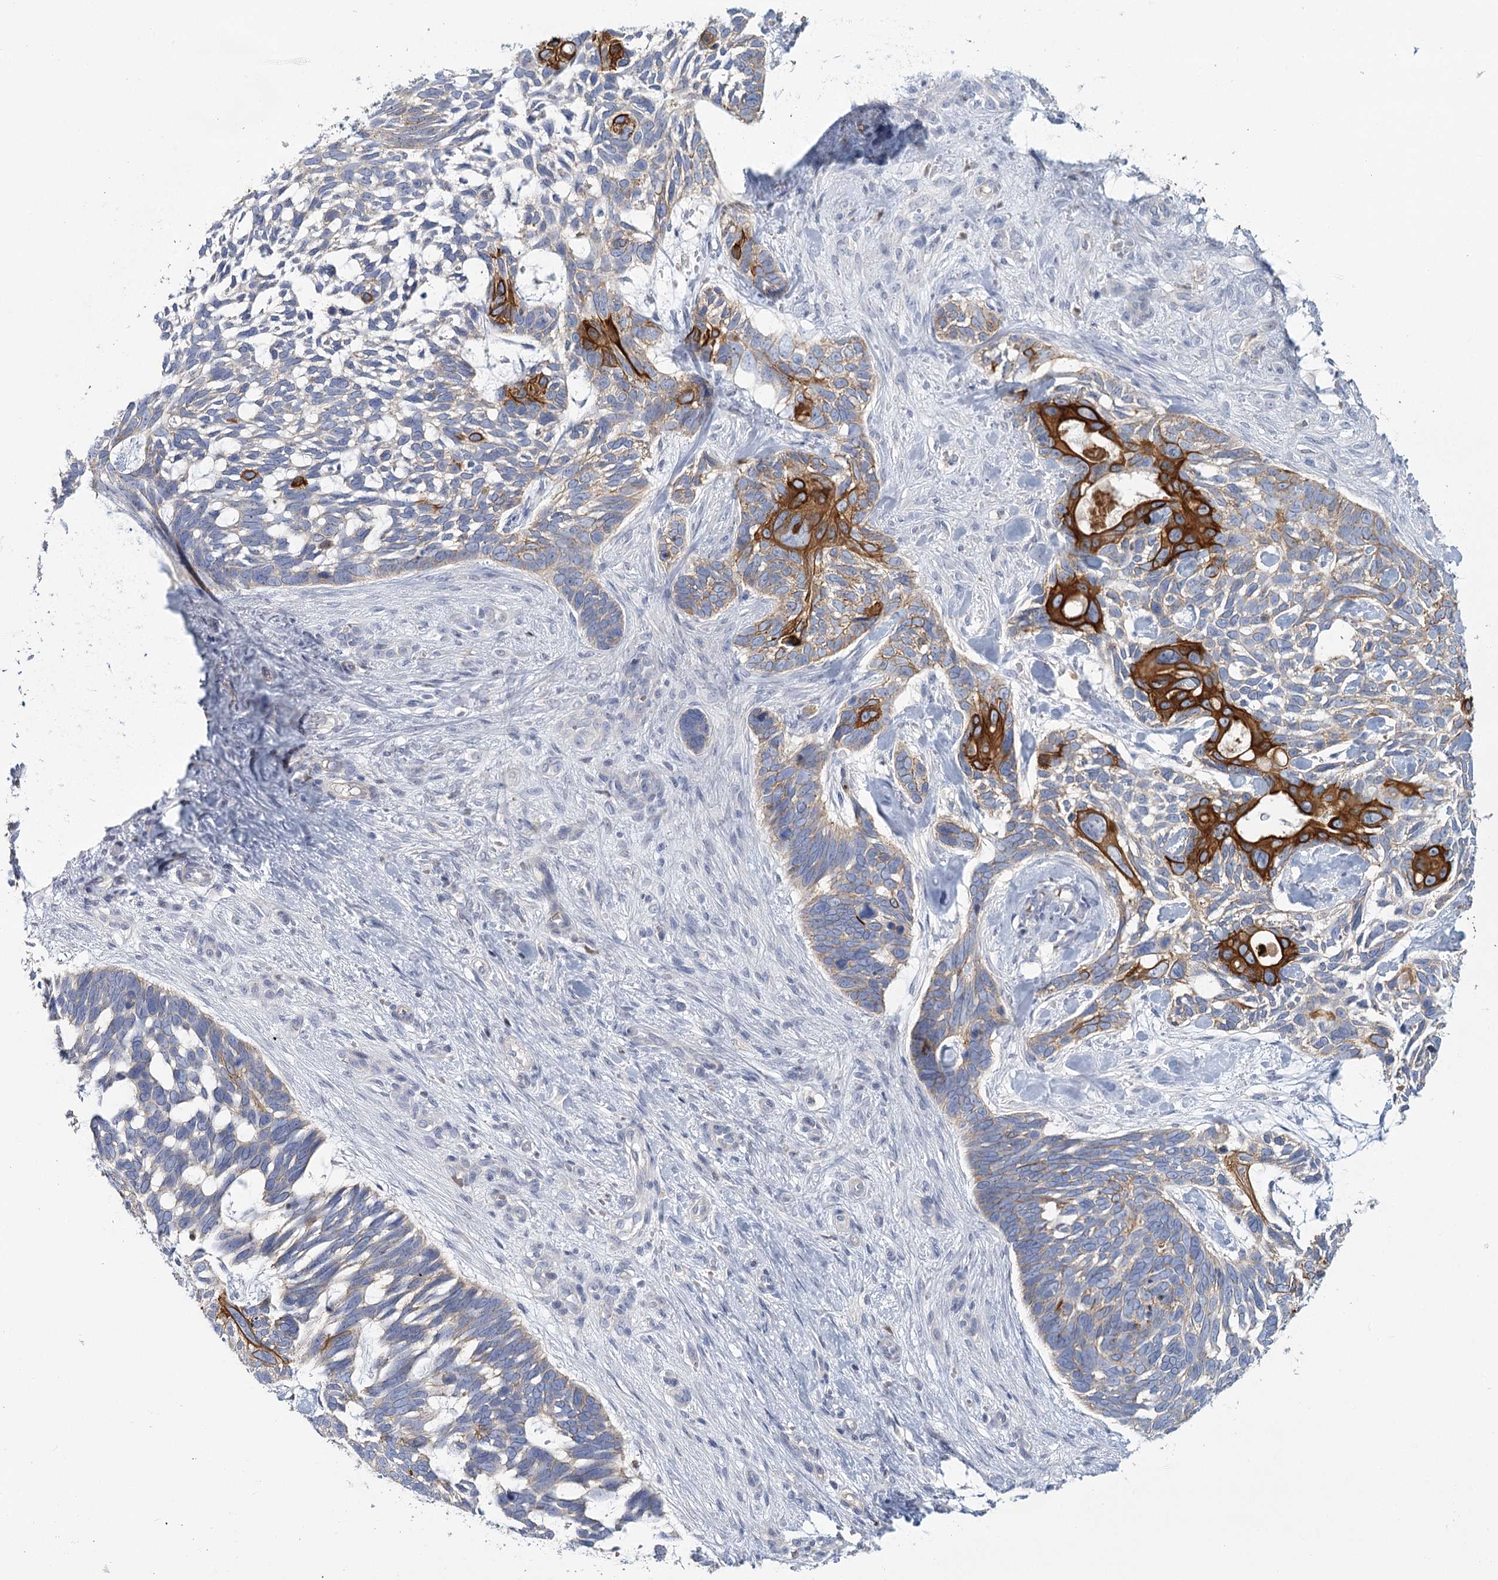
{"staining": {"intensity": "strong", "quantity": "<25%", "location": "cytoplasmic/membranous"}, "tissue": "skin cancer", "cell_type": "Tumor cells", "image_type": "cancer", "snomed": [{"axis": "morphology", "description": "Basal cell carcinoma"}, {"axis": "topography", "description": "Skin"}], "caption": "Protein staining of skin cancer tissue exhibits strong cytoplasmic/membranous staining in about <25% of tumor cells. Using DAB (3,3'-diaminobenzidine) (brown) and hematoxylin (blue) stains, captured at high magnification using brightfield microscopy.", "gene": "IGSF3", "patient": {"sex": "male", "age": 88}}